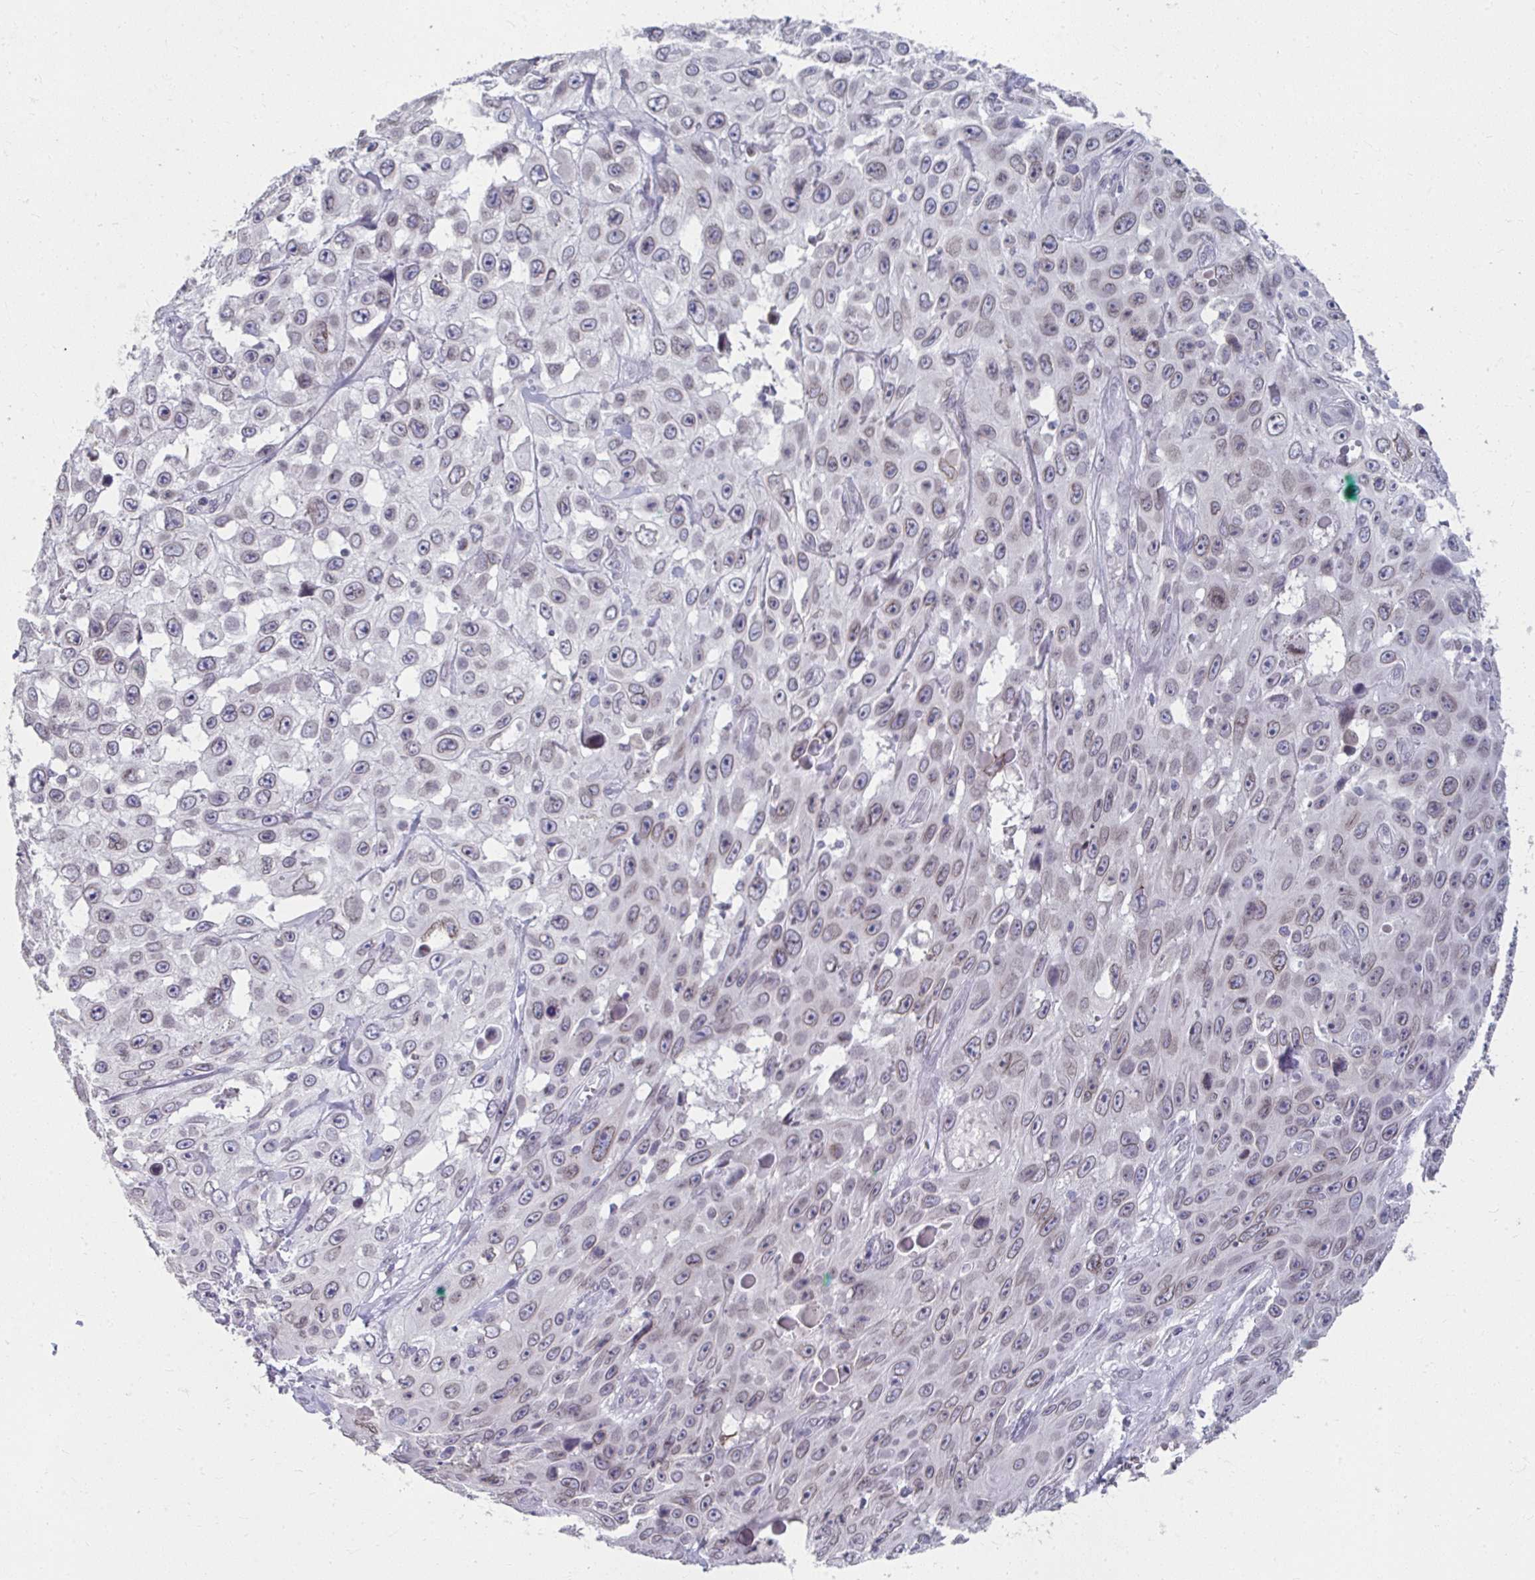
{"staining": {"intensity": "weak", "quantity": "<25%", "location": "cytoplasmic/membranous,nuclear"}, "tissue": "skin cancer", "cell_type": "Tumor cells", "image_type": "cancer", "snomed": [{"axis": "morphology", "description": "Squamous cell carcinoma, NOS"}, {"axis": "topography", "description": "Skin"}], "caption": "A histopathology image of human skin cancer (squamous cell carcinoma) is negative for staining in tumor cells.", "gene": "NUP133", "patient": {"sex": "male", "age": 82}}